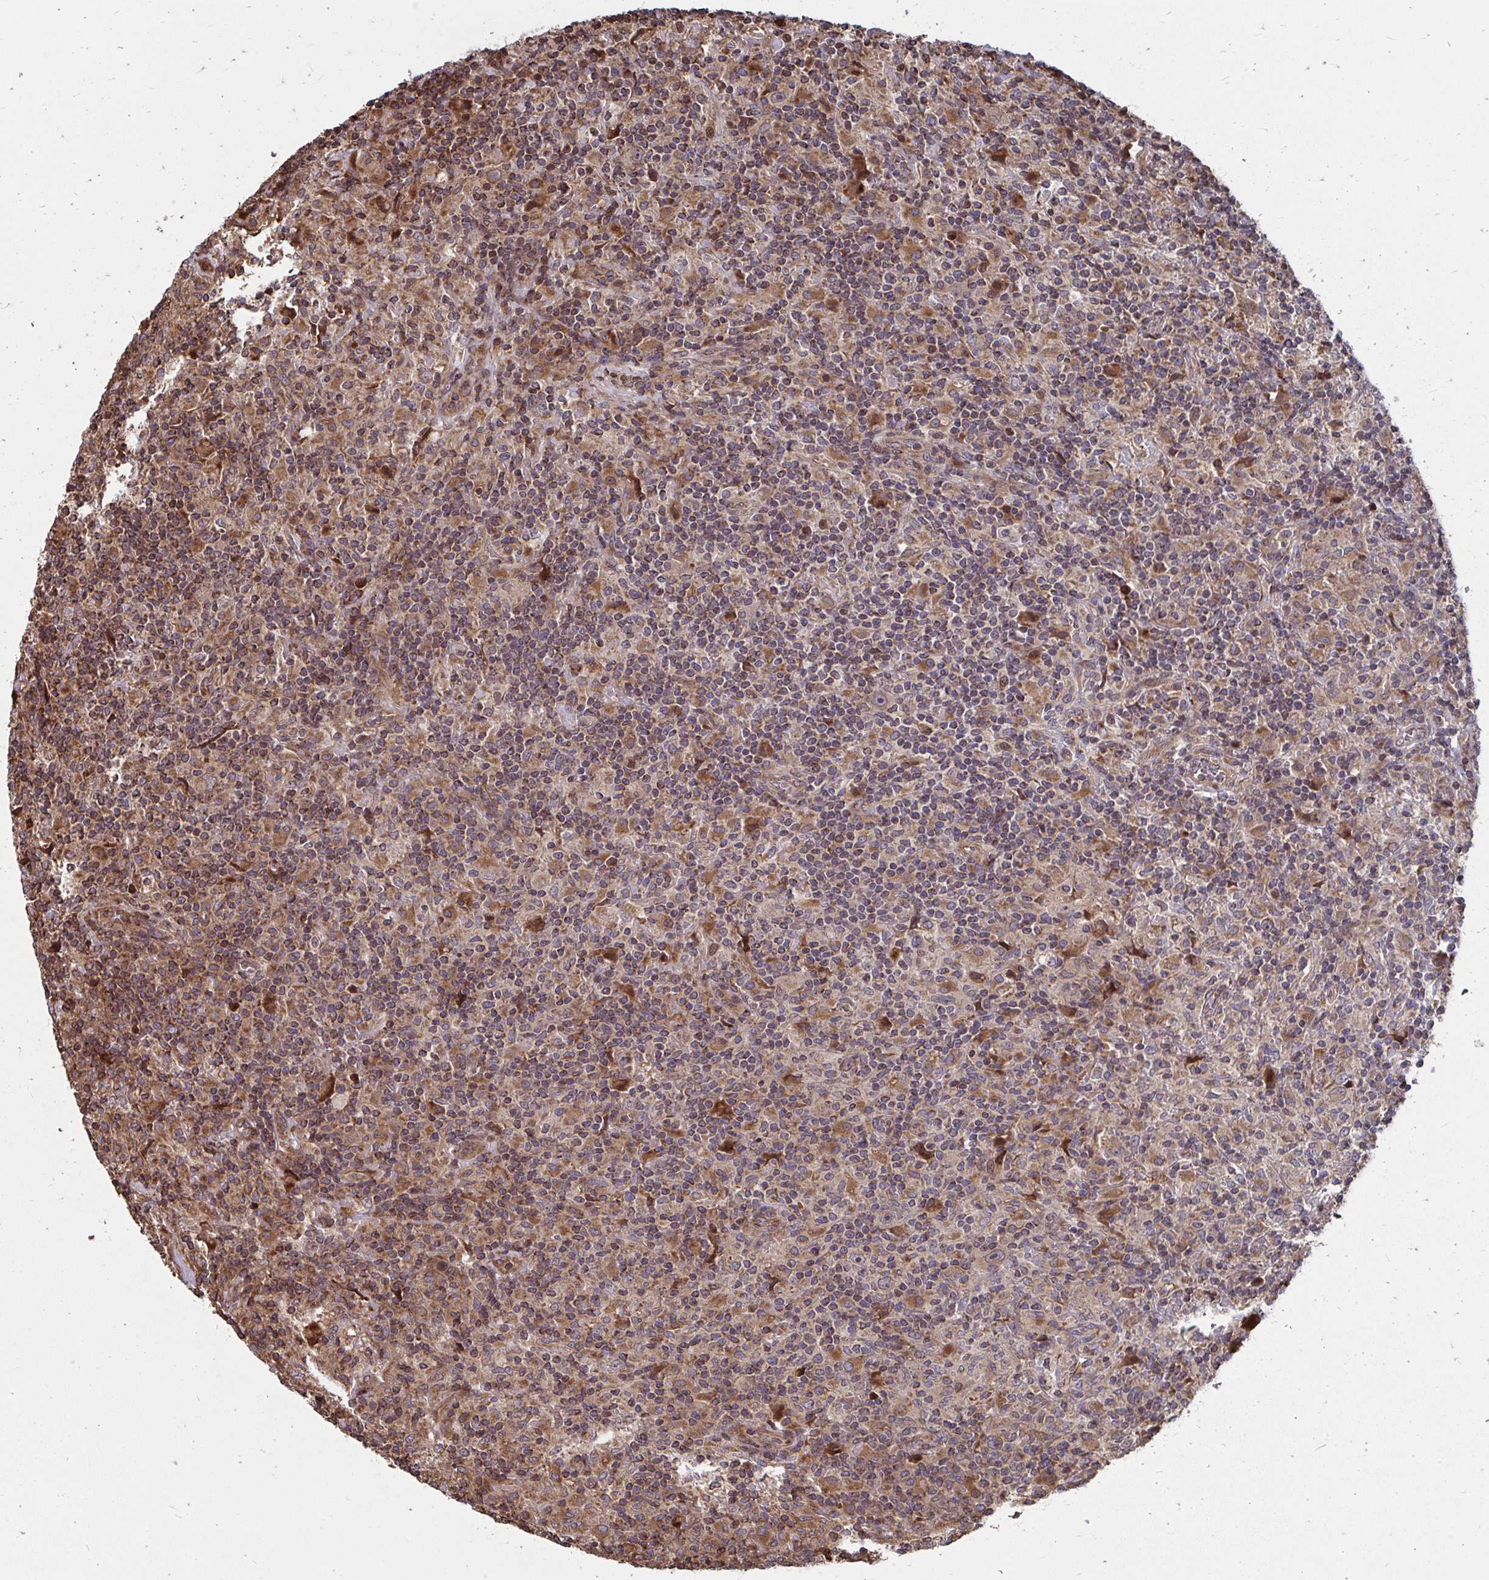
{"staining": {"intensity": "weak", "quantity": "25%-75%", "location": "cytoplasmic/membranous"}, "tissue": "lymphoma", "cell_type": "Tumor cells", "image_type": "cancer", "snomed": [{"axis": "morphology", "description": "Hodgkin's disease, NOS"}, {"axis": "topography", "description": "Lymph node"}], "caption": "The photomicrograph shows a brown stain indicating the presence of a protein in the cytoplasmic/membranous of tumor cells in Hodgkin's disease.", "gene": "FAM89A", "patient": {"sex": "male", "age": 70}}